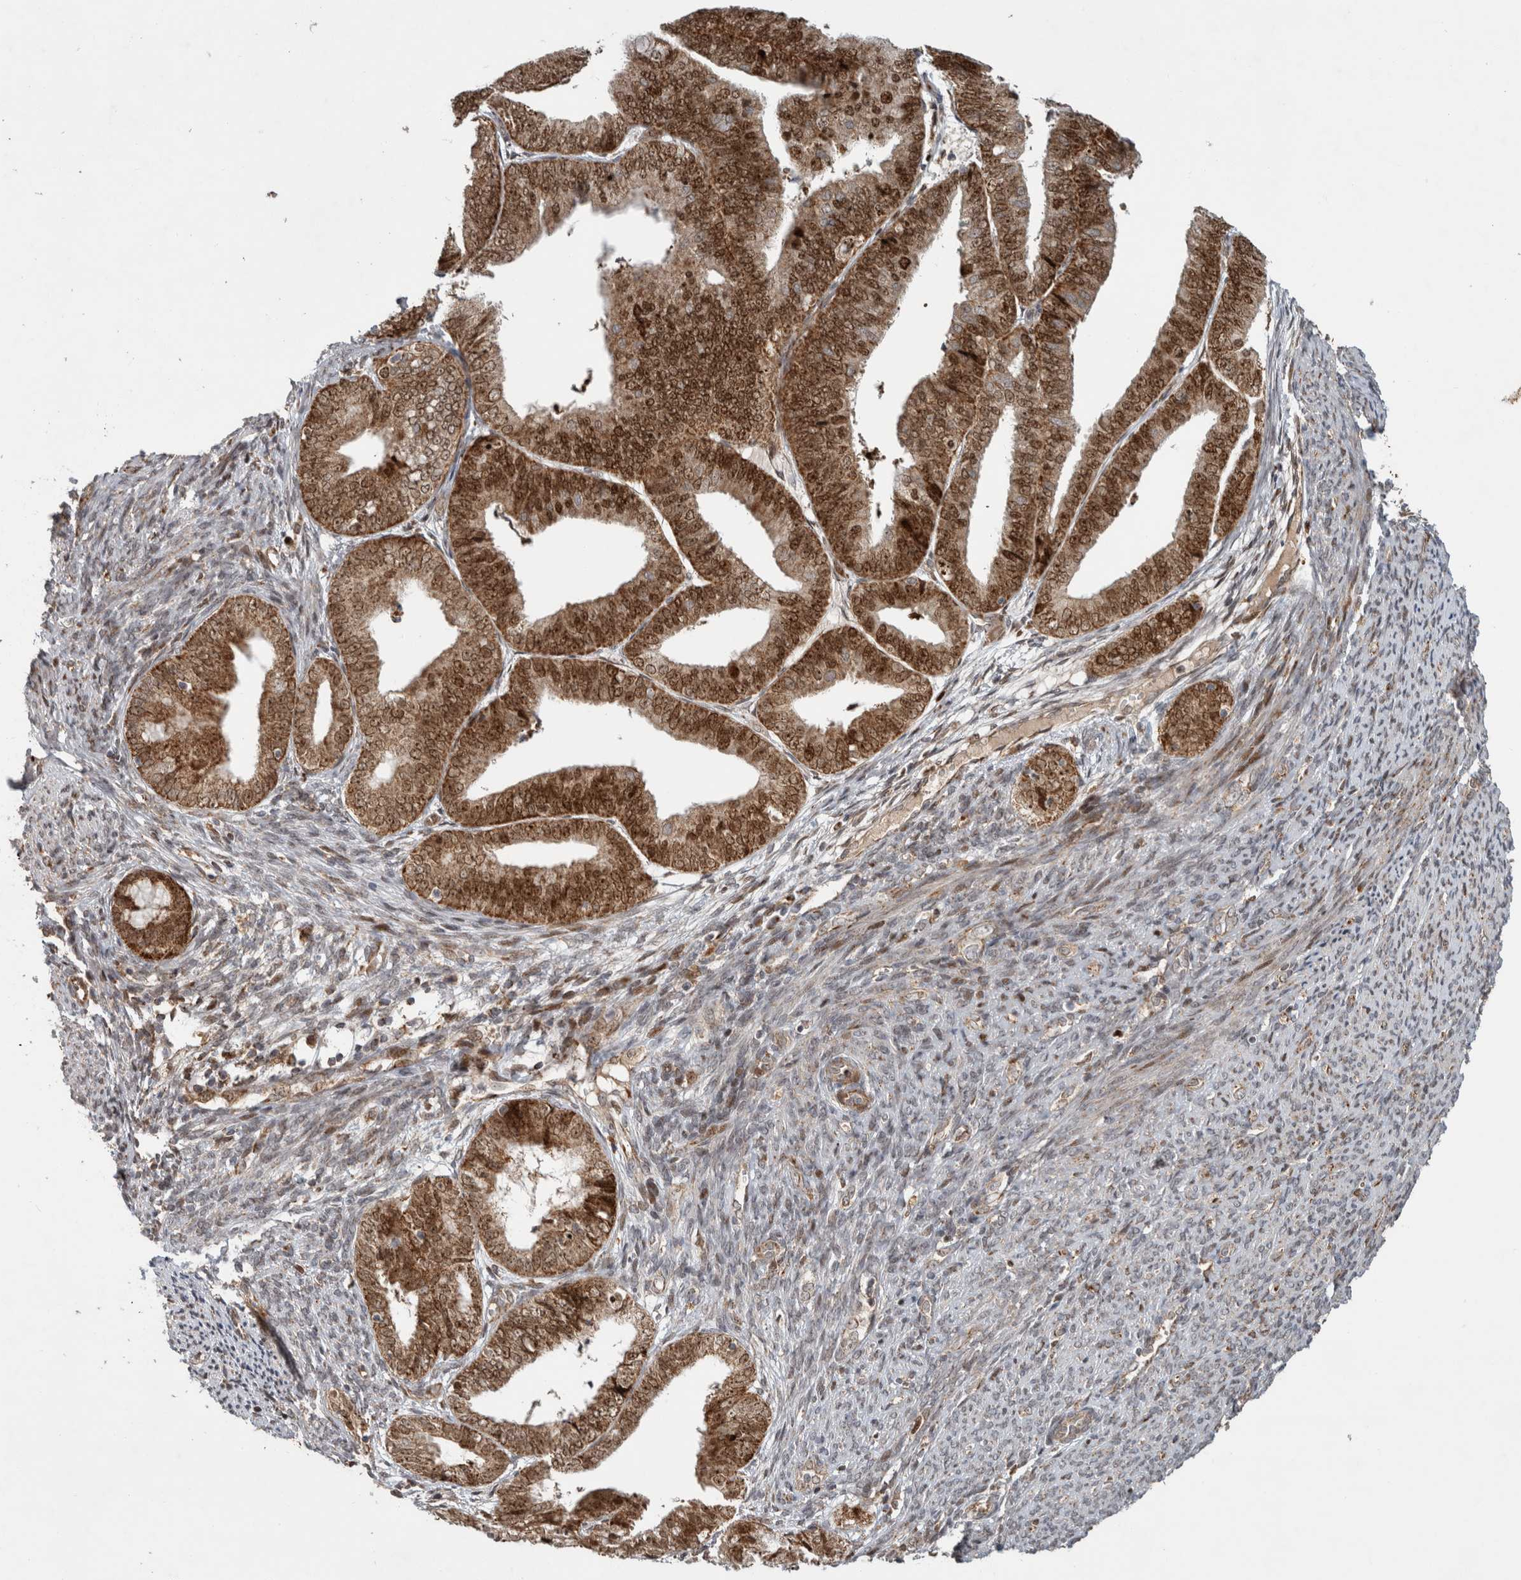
{"staining": {"intensity": "strong", "quantity": ">75%", "location": "cytoplasmic/membranous,nuclear"}, "tissue": "endometrial cancer", "cell_type": "Tumor cells", "image_type": "cancer", "snomed": [{"axis": "morphology", "description": "Adenocarcinoma, NOS"}, {"axis": "topography", "description": "Endometrium"}], "caption": "Approximately >75% of tumor cells in human endometrial cancer show strong cytoplasmic/membranous and nuclear protein staining as visualized by brown immunohistochemical staining.", "gene": "INSRR", "patient": {"sex": "female", "age": 63}}